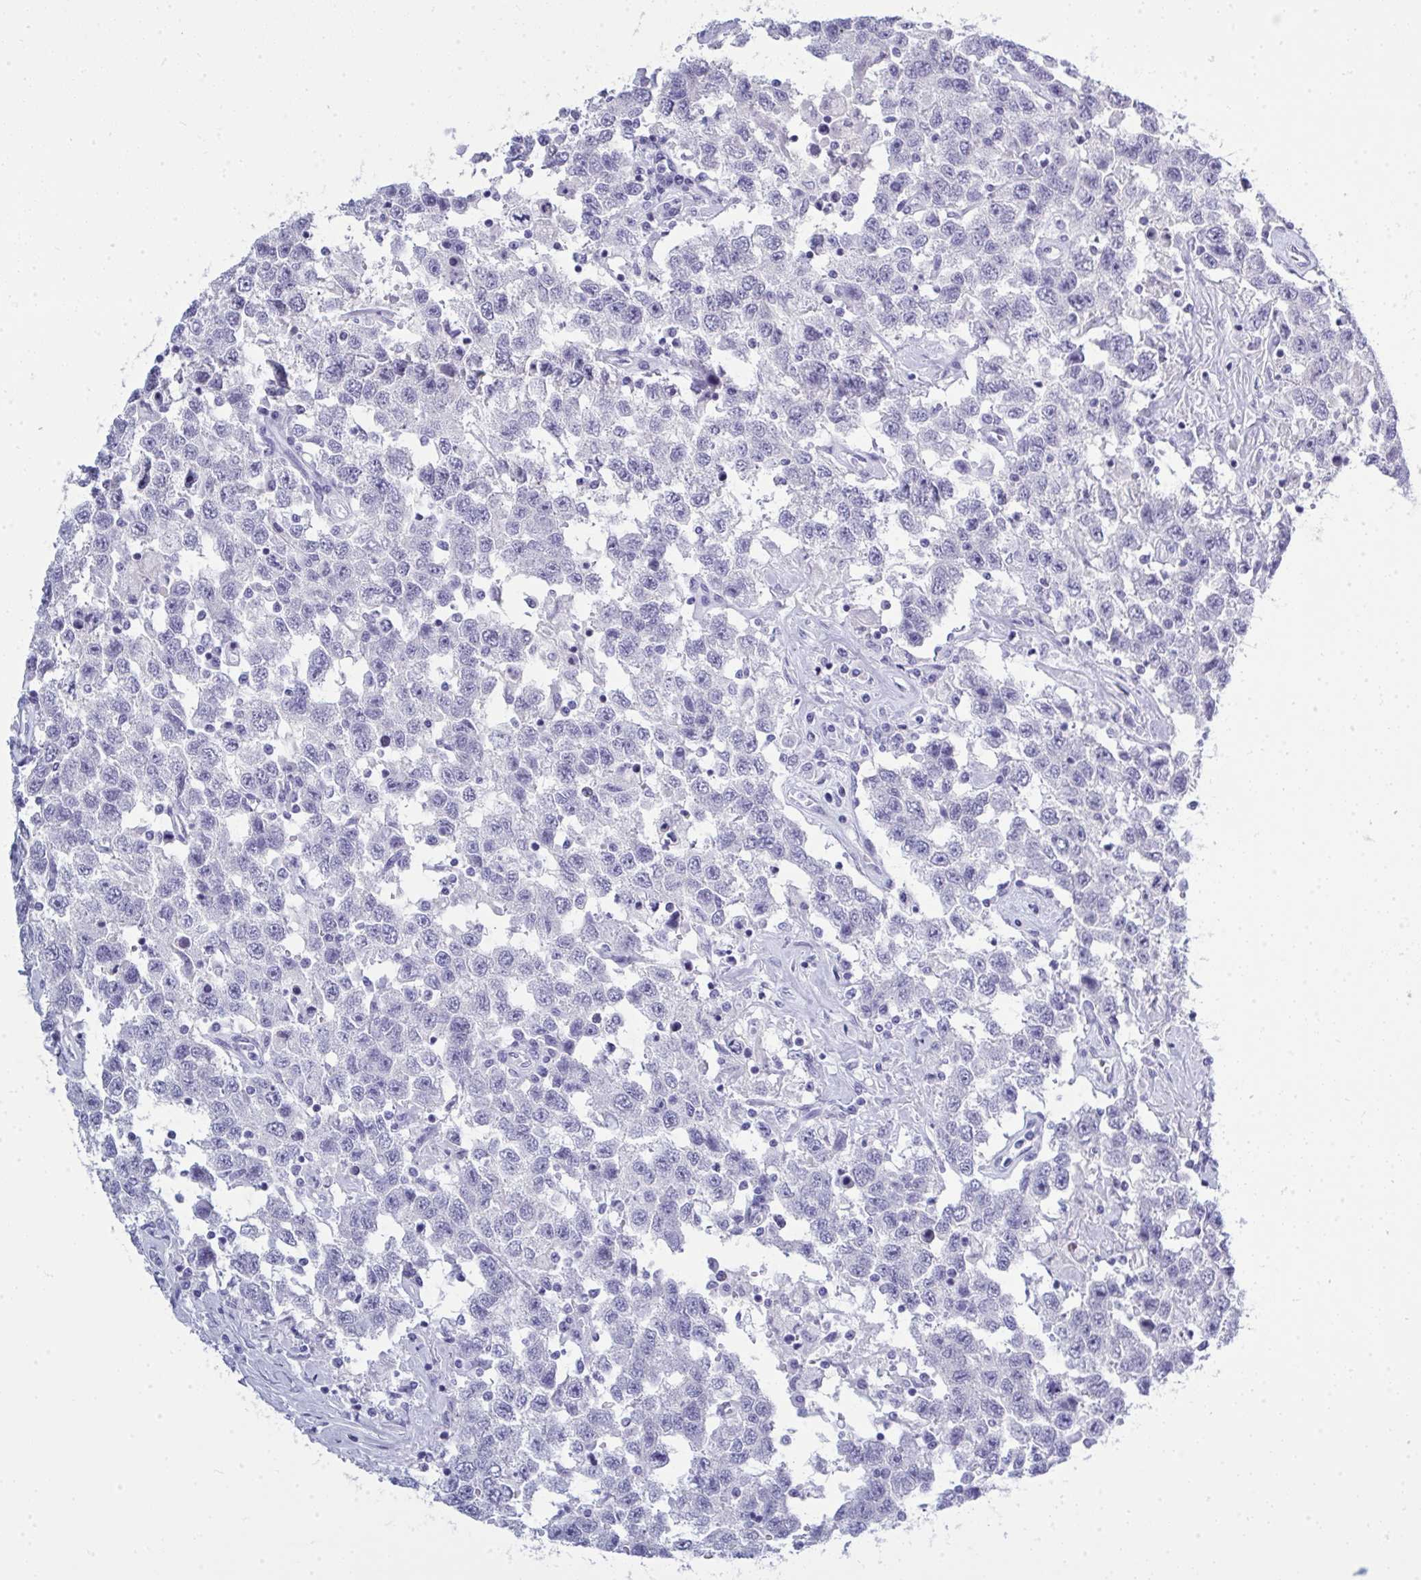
{"staining": {"intensity": "negative", "quantity": "none", "location": "none"}, "tissue": "testis cancer", "cell_type": "Tumor cells", "image_type": "cancer", "snomed": [{"axis": "morphology", "description": "Seminoma, NOS"}, {"axis": "topography", "description": "Testis"}], "caption": "IHC of testis cancer (seminoma) displays no expression in tumor cells.", "gene": "QDPR", "patient": {"sex": "male", "age": 41}}